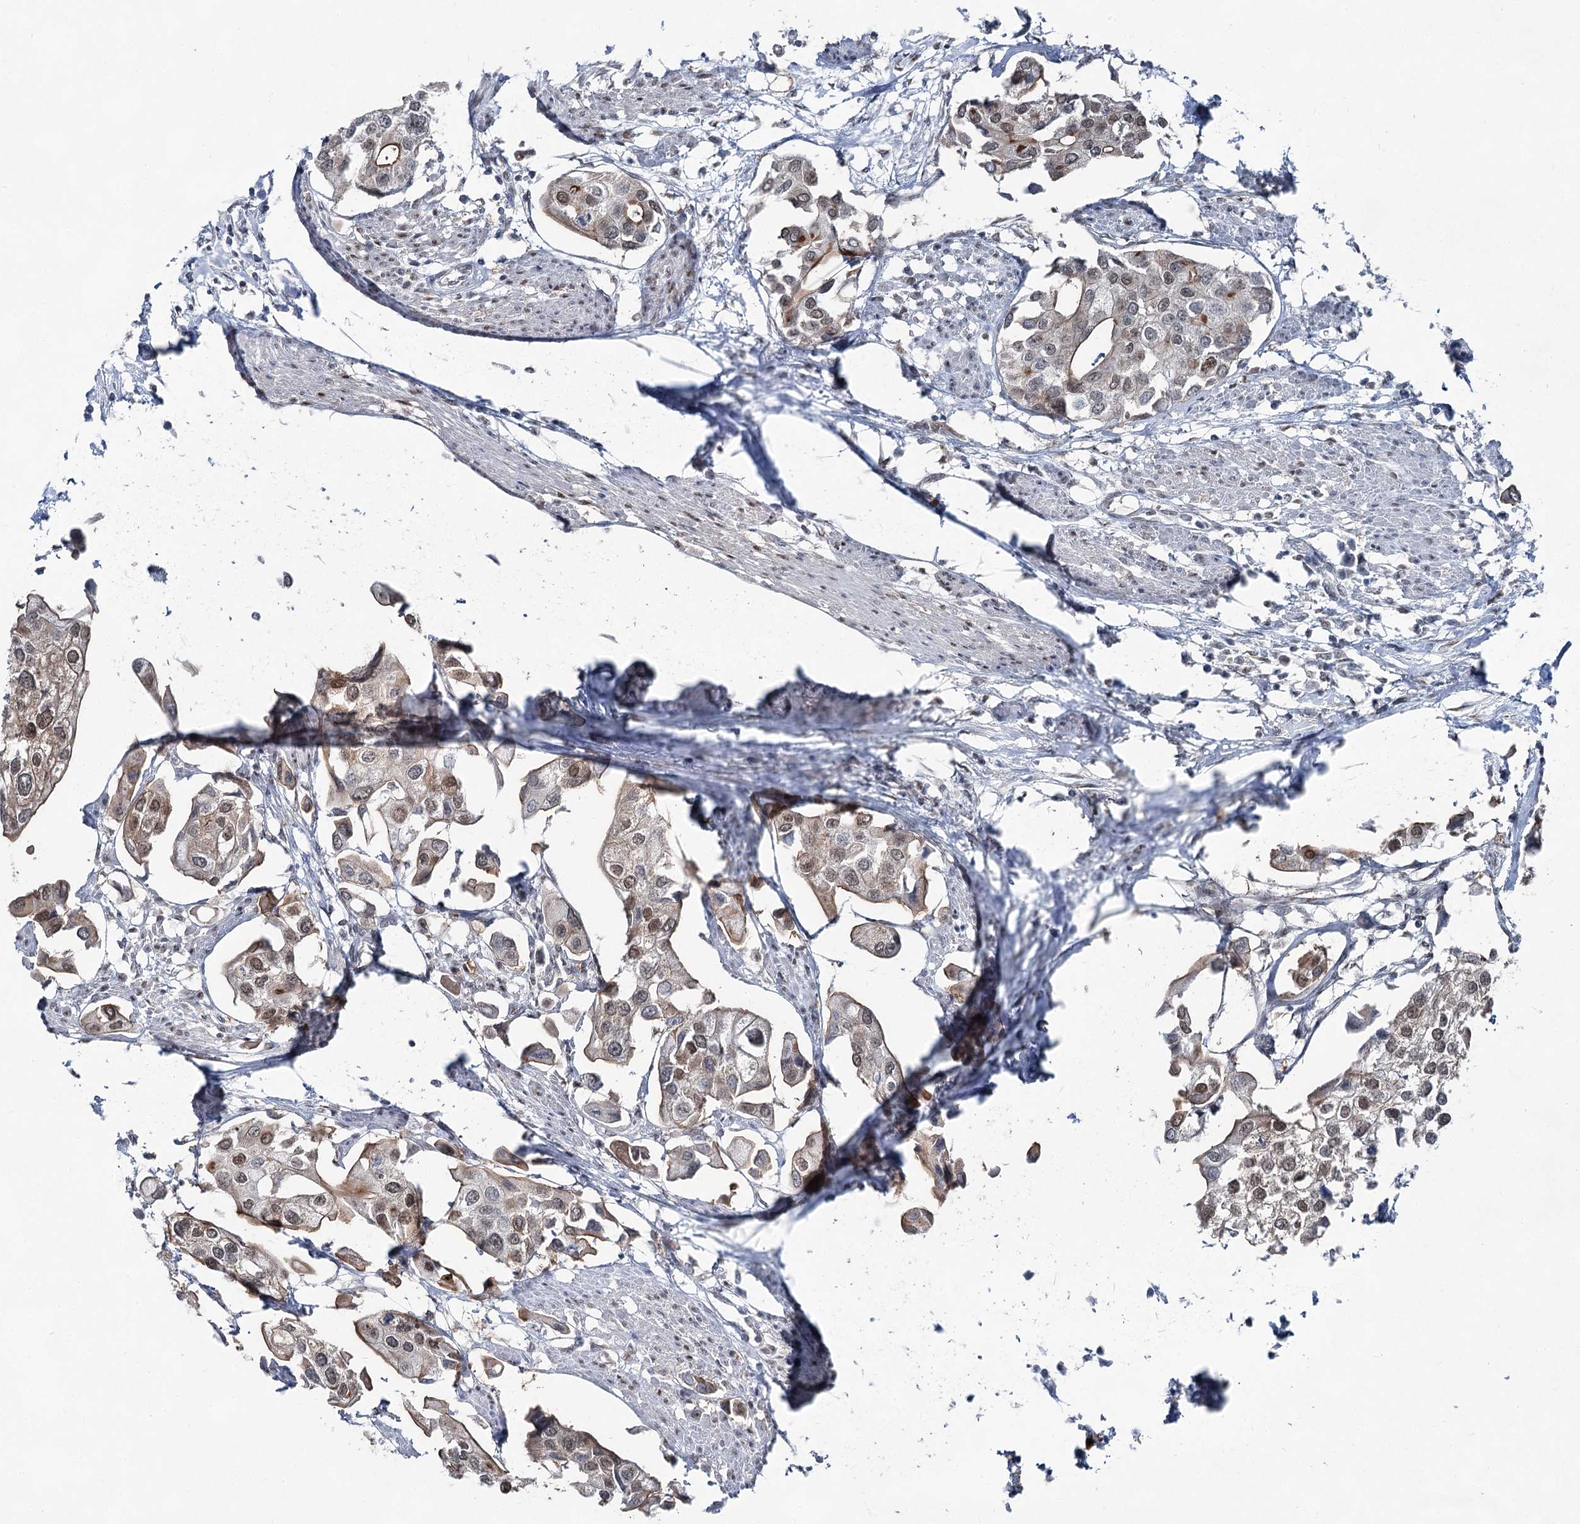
{"staining": {"intensity": "weak", "quantity": "25%-75%", "location": "cytoplasmic/membranous,nuclear"}, "tissue": "urothelial cancer", "cell_type": "Tumor cells", "image_type": "cancer", "snomed": [{"axis": "morphology", "description": "Urothelial carcinoma, High grade"}, {"axis": "topography", "description": "Urinary bladder"}], "caption": "Urothelial cancer tissue exhibits weak cytoplasmic/membranous and nuclear positivity in approximately 25%-75% of tumor cells, visualized by immunohistochemistry.", "gene": "ZCCHC8", "patient": {"sex": "male", "age": 64}}